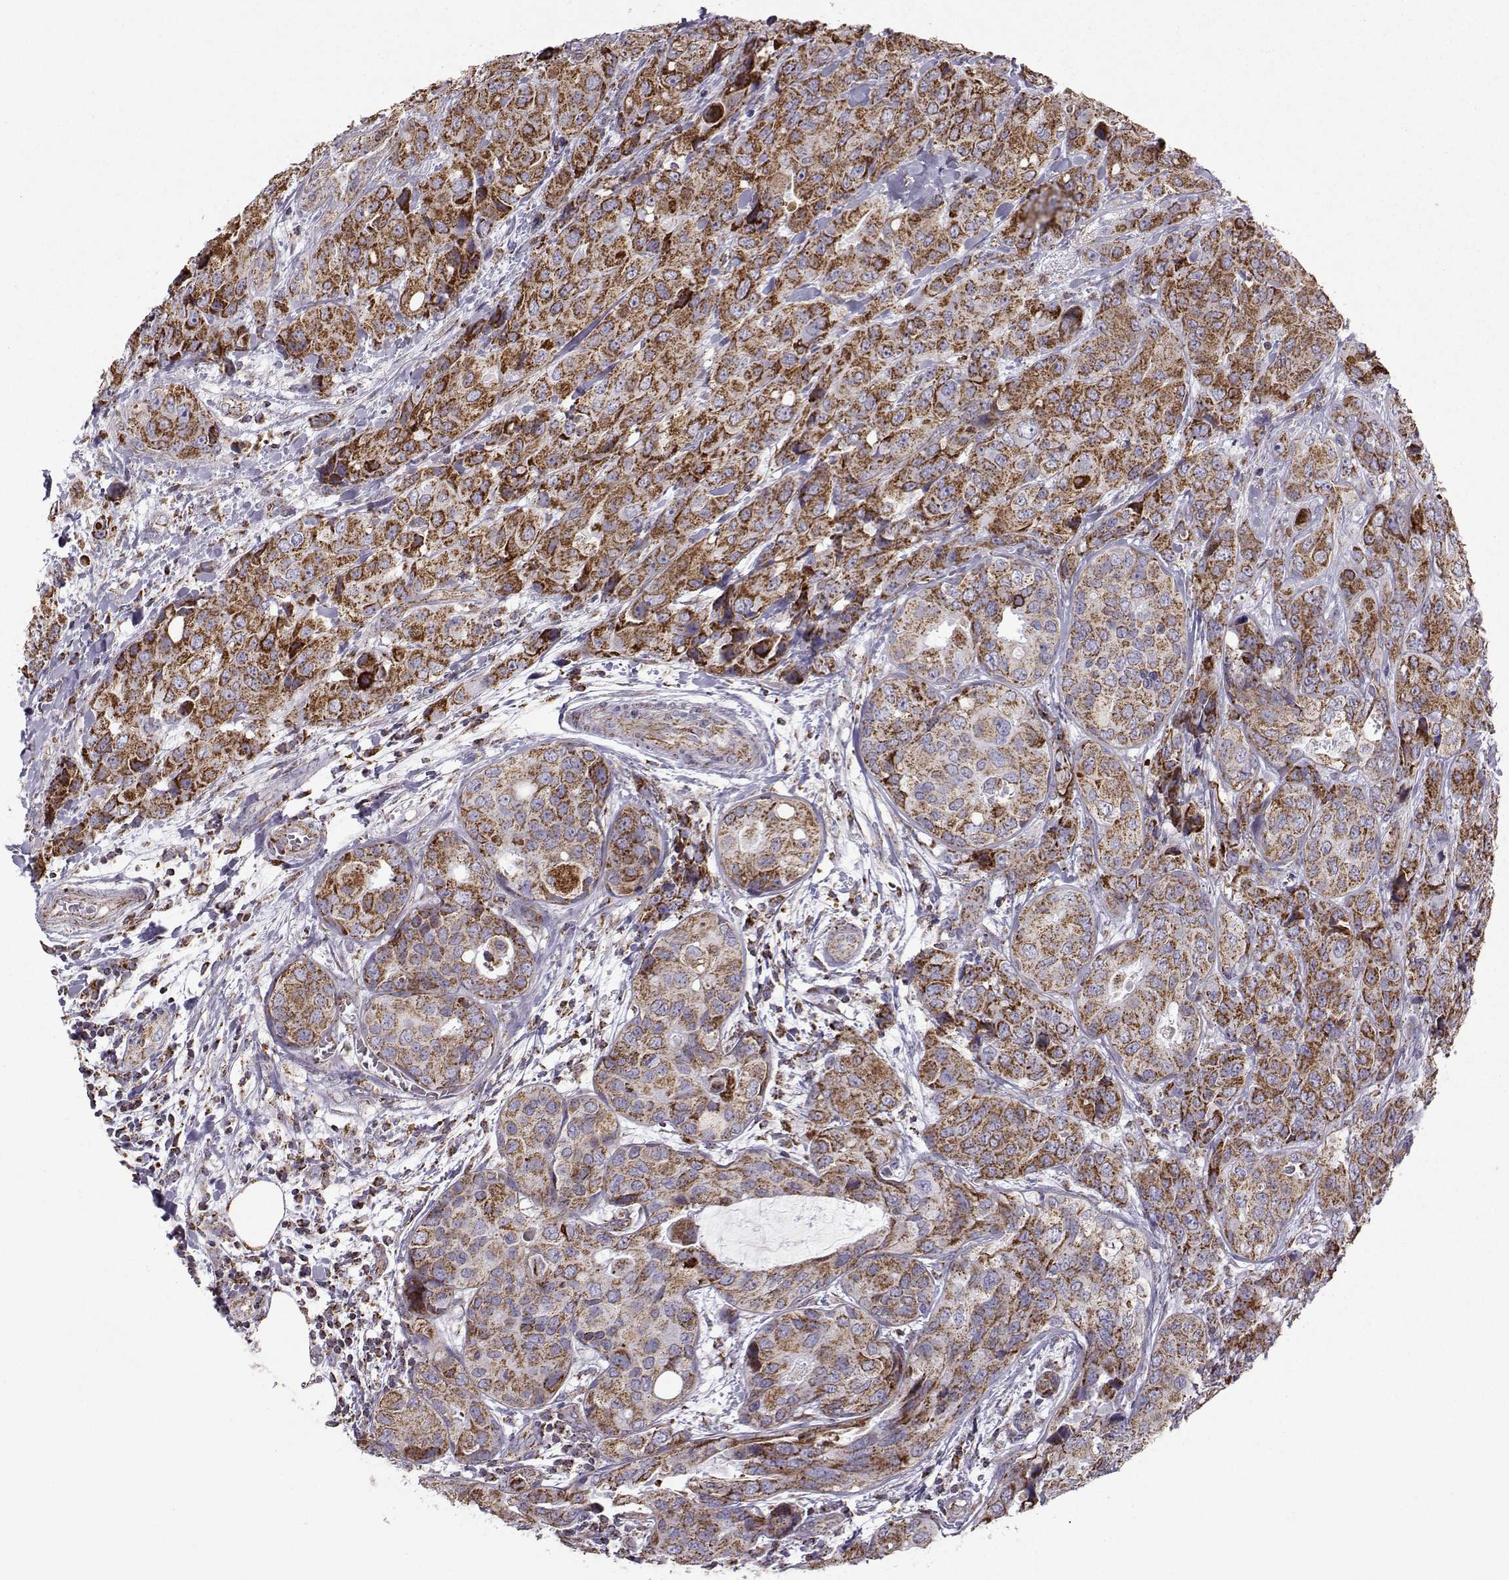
{"staining": {"intensity": "strong", "quantity": ">75%", "location": "cytoplasmic/membranous"}, "tissue": "breast cancer", "cell_type": "Tumor cells", "image_type": "cancer", "snomed": [{"axis": "morphology", "description": "Duct carcinoma"}, {"axis": "topography", "description": "Breast"}], "caption": "DAB immunohistochemical staining of breast cancer (infiltrating ductal carcinoma) exhibits strong cytoplasmic/membranous protein positivity in approximately >75% of tumor cells.", "gene": "NECAB3", "patient": {"sex": "female", "age": 43}}